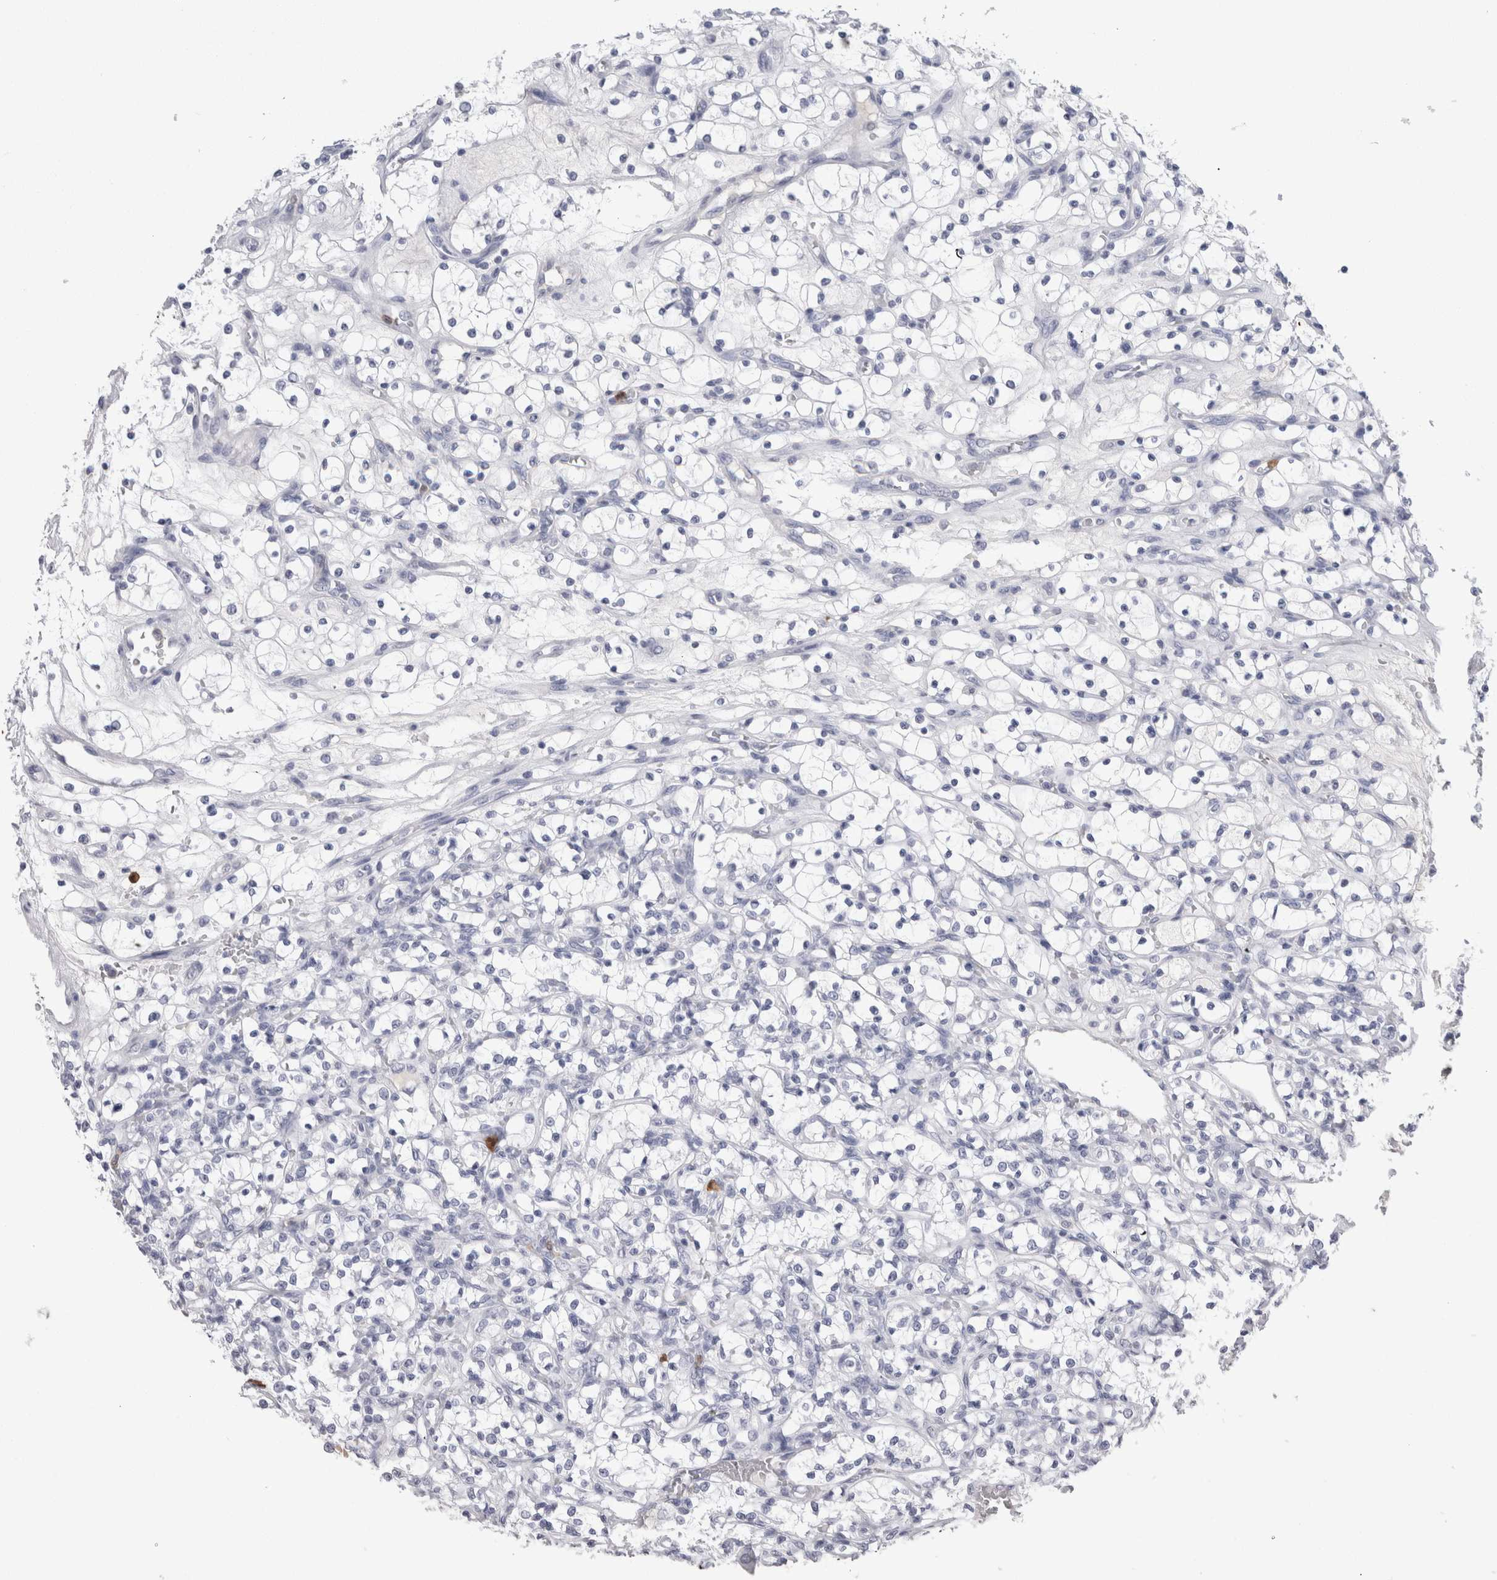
{"staining": {"intensity": "negative", "quantity": "none", "location": "none"}, "tissue": "renal cancer", "cell_type": "Tumor cells", "image_type": "cancer", "snomed": [{"axis": "morphology", "description": "Adenocarcinoma, NOS"}, {"axis": "topography", "description": "Kidney"}], "caption": "DAB immunohistochemical staining of renal adenocarcinoma demonstrates no significant staining in tumor cells.", "gene": "S100A12", "patient": {"sex": "female", "age": 69}}